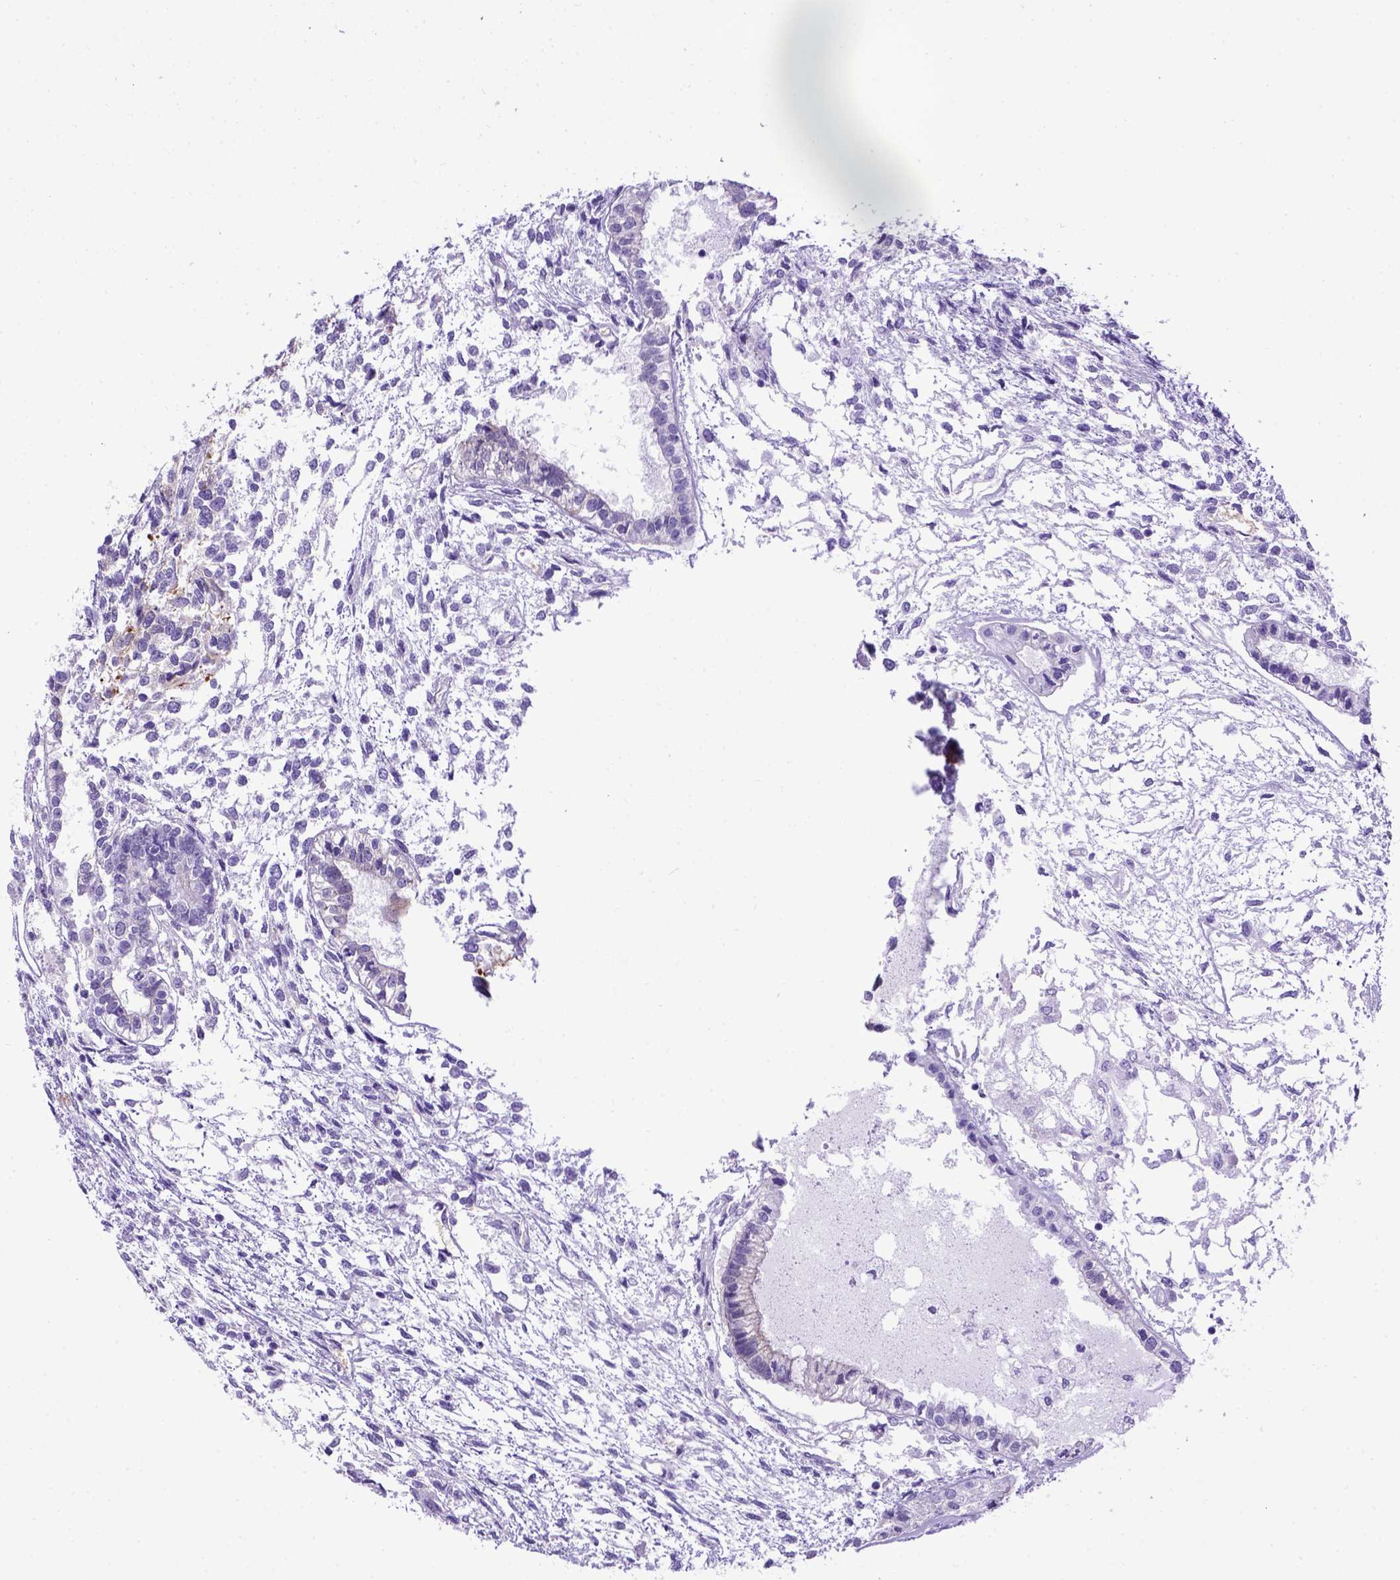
{"staining": {"intensity": "weak", "quantity": "<25%", "location": "cytoplasmic/membranous"}, "tissue": "testis cancer", "cell_type": "Tumor cells", "image_type": "cancer", "snomed": [{"axis": "morphology", "description": "Carcinoma, Embryonal, NOS"}, {"axis": "topography", "description": "Testis"}], "caption": "This histopathology image is of testis embryonal carcinoma stained with IHC to label a protein in brown with the nuclei are counter-stained blue. There is no staining in tumor cells.", "gene": "ADAM12", "patient": {"sex": "male", "age": 37}}